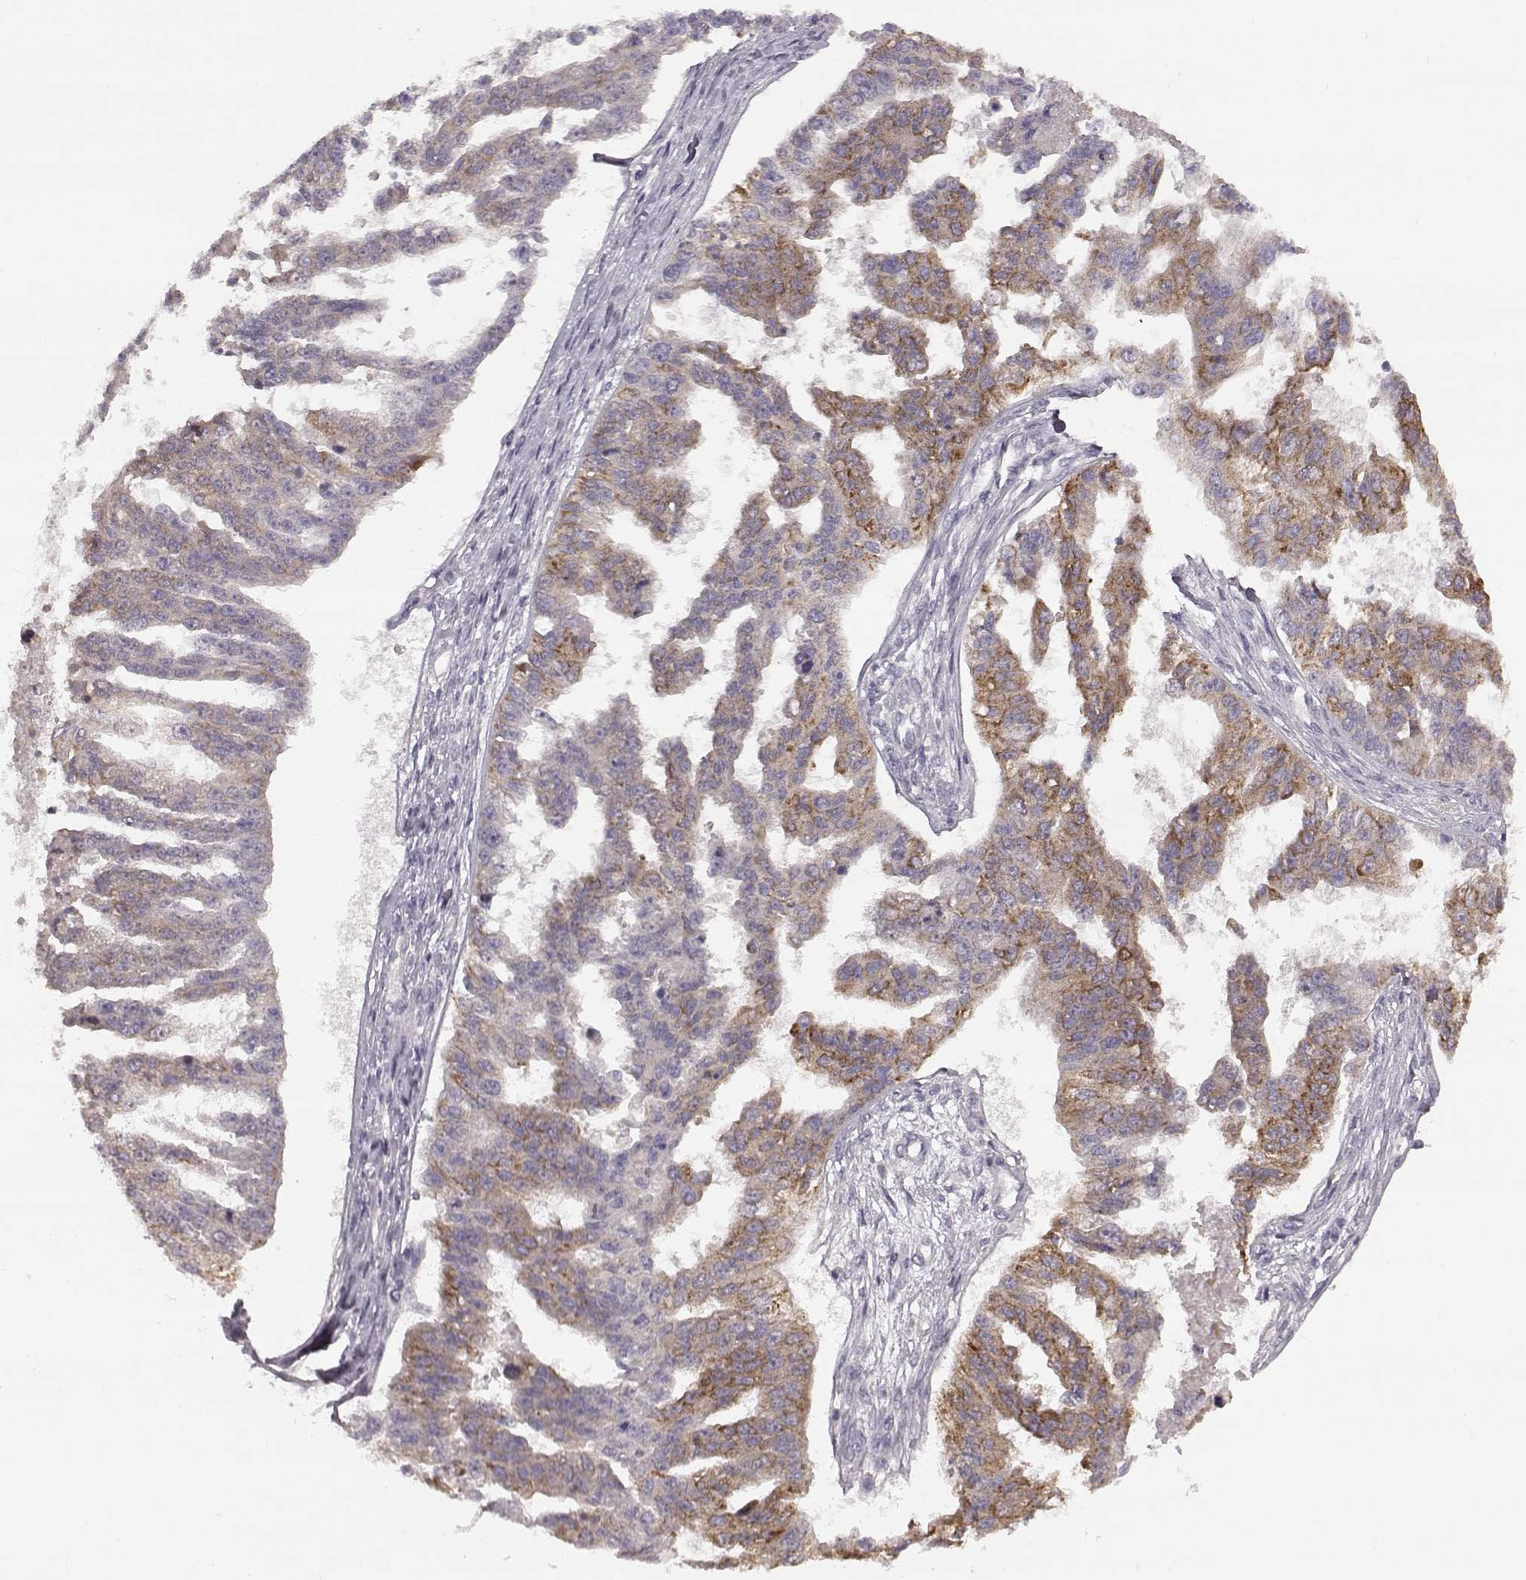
{"staining": {"intensity": "moderate", "quantity": "25%-75%", "location": "cytoplasmic/membranous"}, "tissue": "ovarian cancer", "cell_type": "Tumor cells", "image_type": "cancer", "snomed": [{"axis": "morphology", "description": "Cystadenocarcinoma, serous, NOS"}, {"axis": "topography", "description": "Ovary"}], "caption": "DAB immunohistochemical staining of ovarian cancer (serous cystadenocarcinoma) exhibits moderate cytoplasmic/membranous protein expression in approximately 25%-75% of tumor cells.", "gene": "SPAG17", "patient": {"sex": "female", "age": 58}}